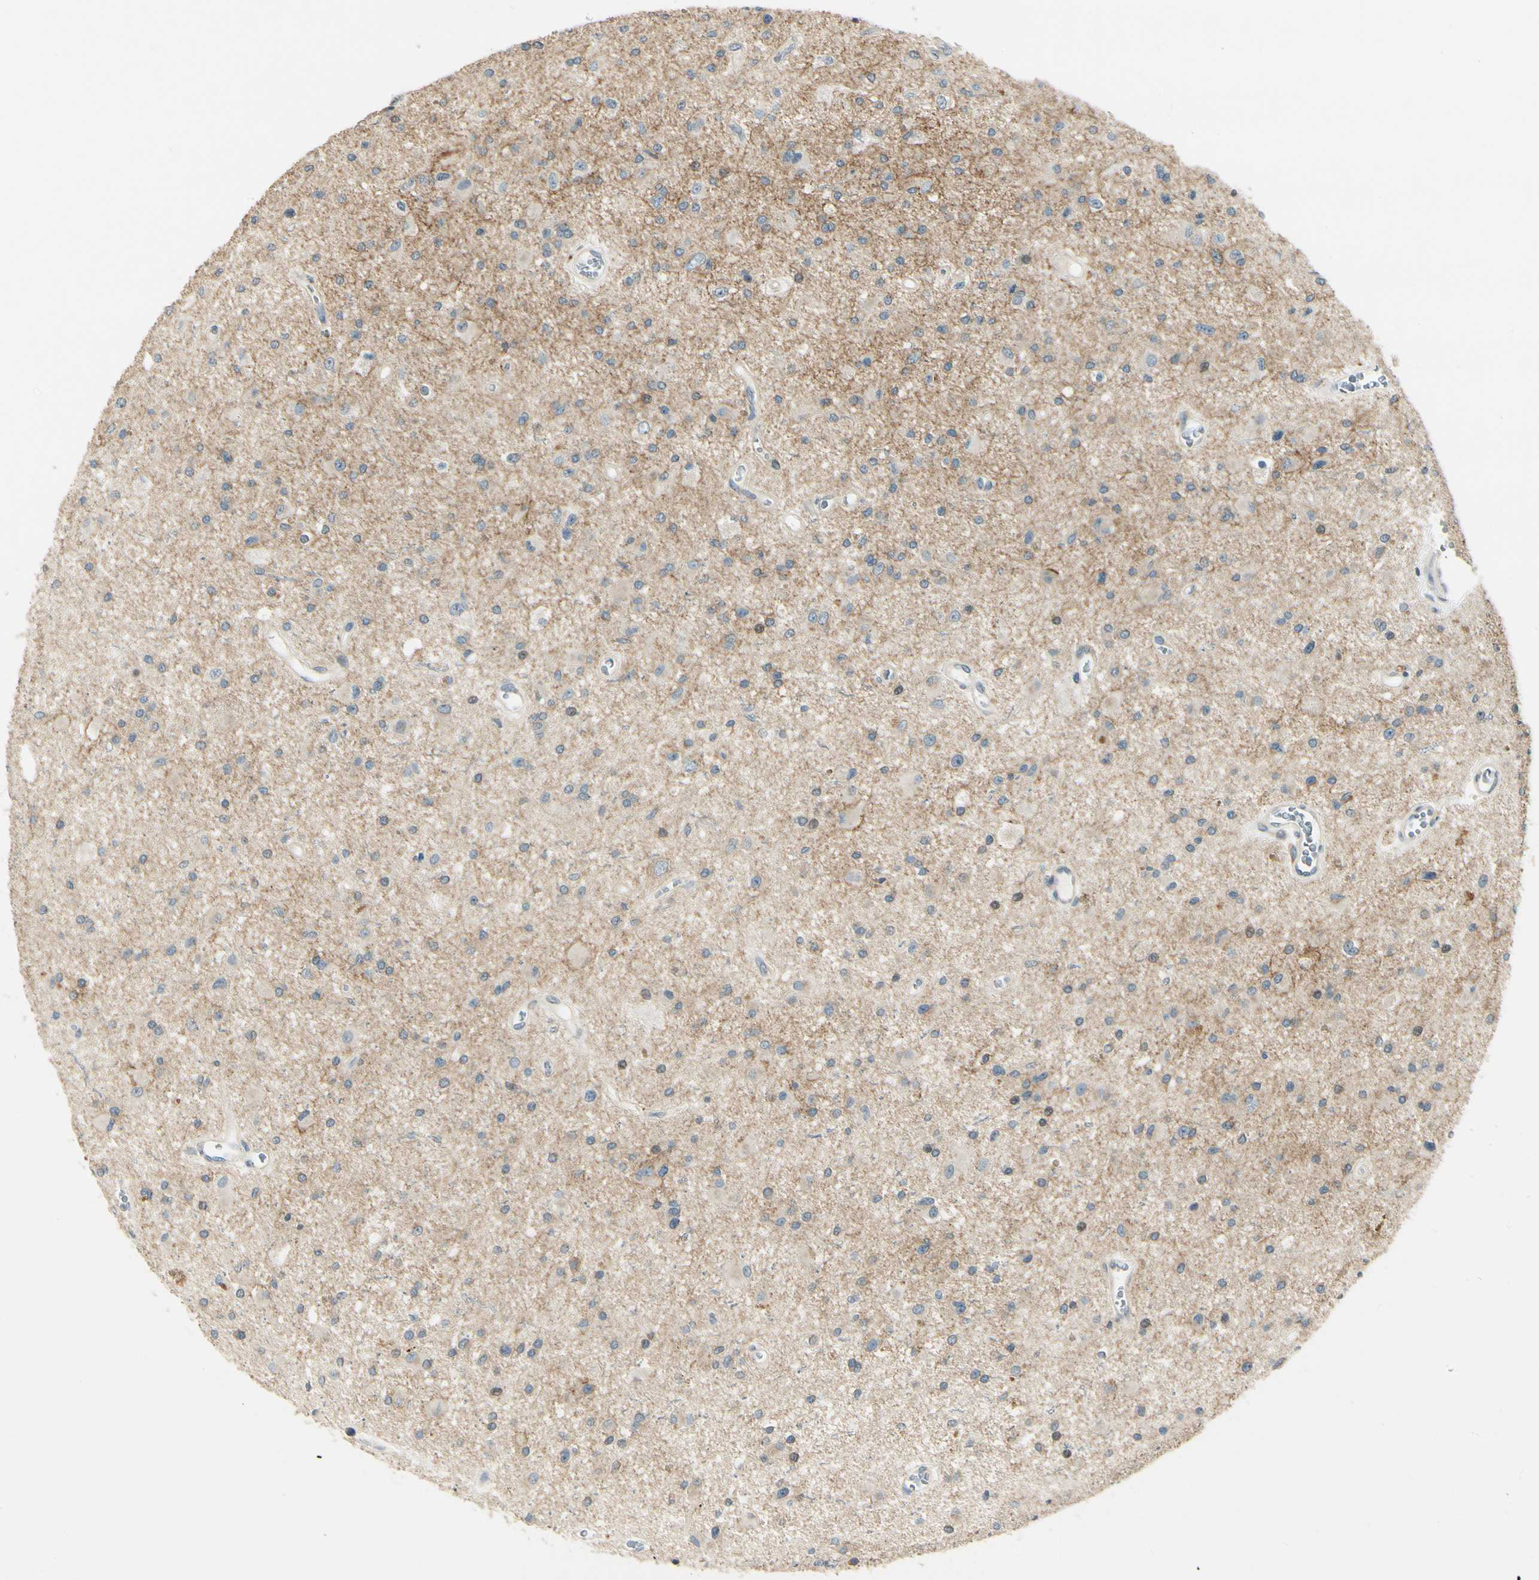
{"staining": {"intensity": "weak", "quantity": ">75%", "location": "cytoplasmic/membranous"}, "tissue": "glioma", "cell_type": "Tumor cells", "image_type": "cancer", "snomed": [{"axis": "morphology", "description": "Glioma, malignant, Low grade"}, {"axis": "topography", "description": "Brain"}], "caption": "This is an image of immunohistochemistry staining of low-grade glioma (malignant), which shows weak expression in the cytoplasmic/membranous of tumor cells.", "gene": "MANSC1", "patient": {"sex": "male", "age": 58}}